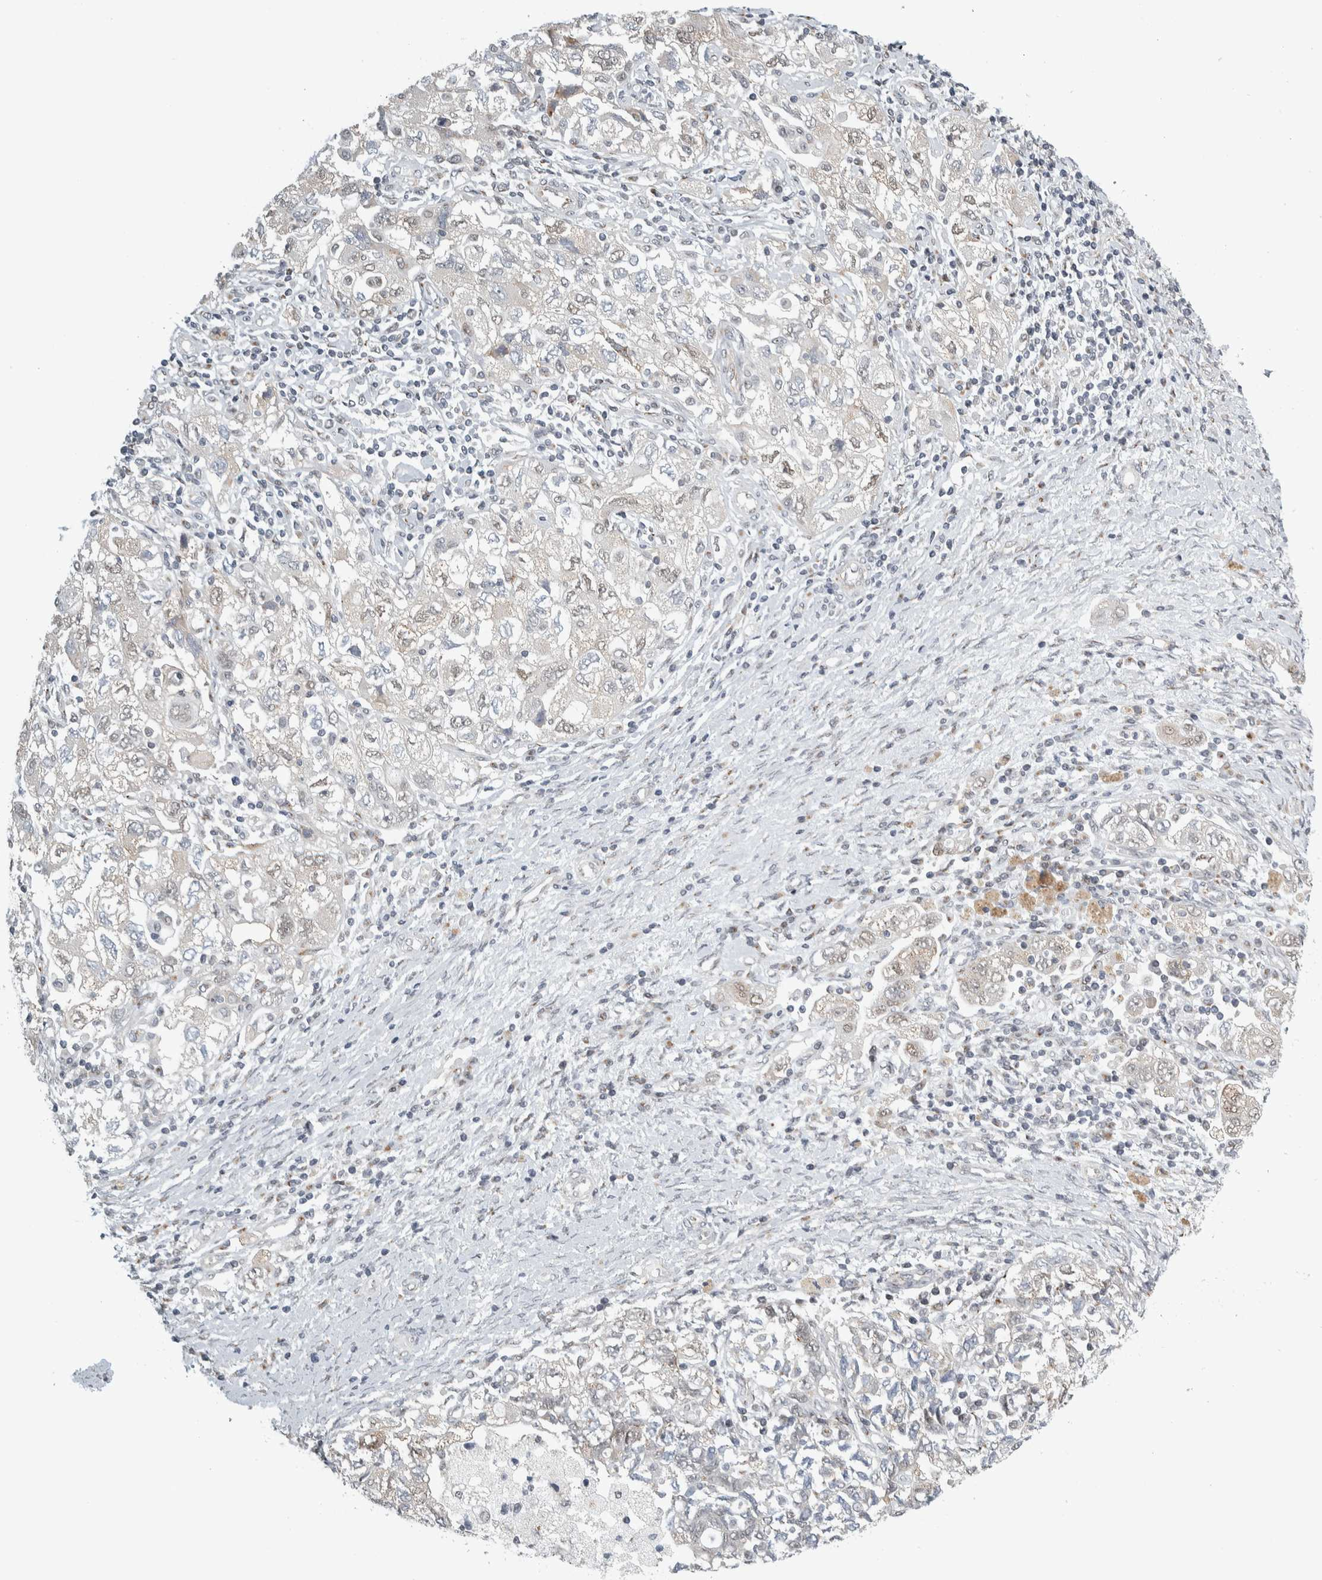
{"staining": {"intensity": "negative", "quantity": "none", "location": "none"}, "tissue": "ovarian cancer", "cell_type": "Tumor cells", "image_type": "cancer", "snomed": [{"axis": "morphology", "description": "Carcinoma, NOS"}, {"axis": "morphology", "description": "Cystadenocarcinoma, serous, NOS"}, {"axis": "topography", "description": "Ovary"}], "caption": "Ovarian cancer was stained to show a protein in brown. There is no significant expression in tumor cells. (DAB (3,3'-diaminobenzidine) IHC visualized using brightfield microscopy, high magnification).", "gene": "ZMYND8", "patient": {"sex": "female", "age": 69}}